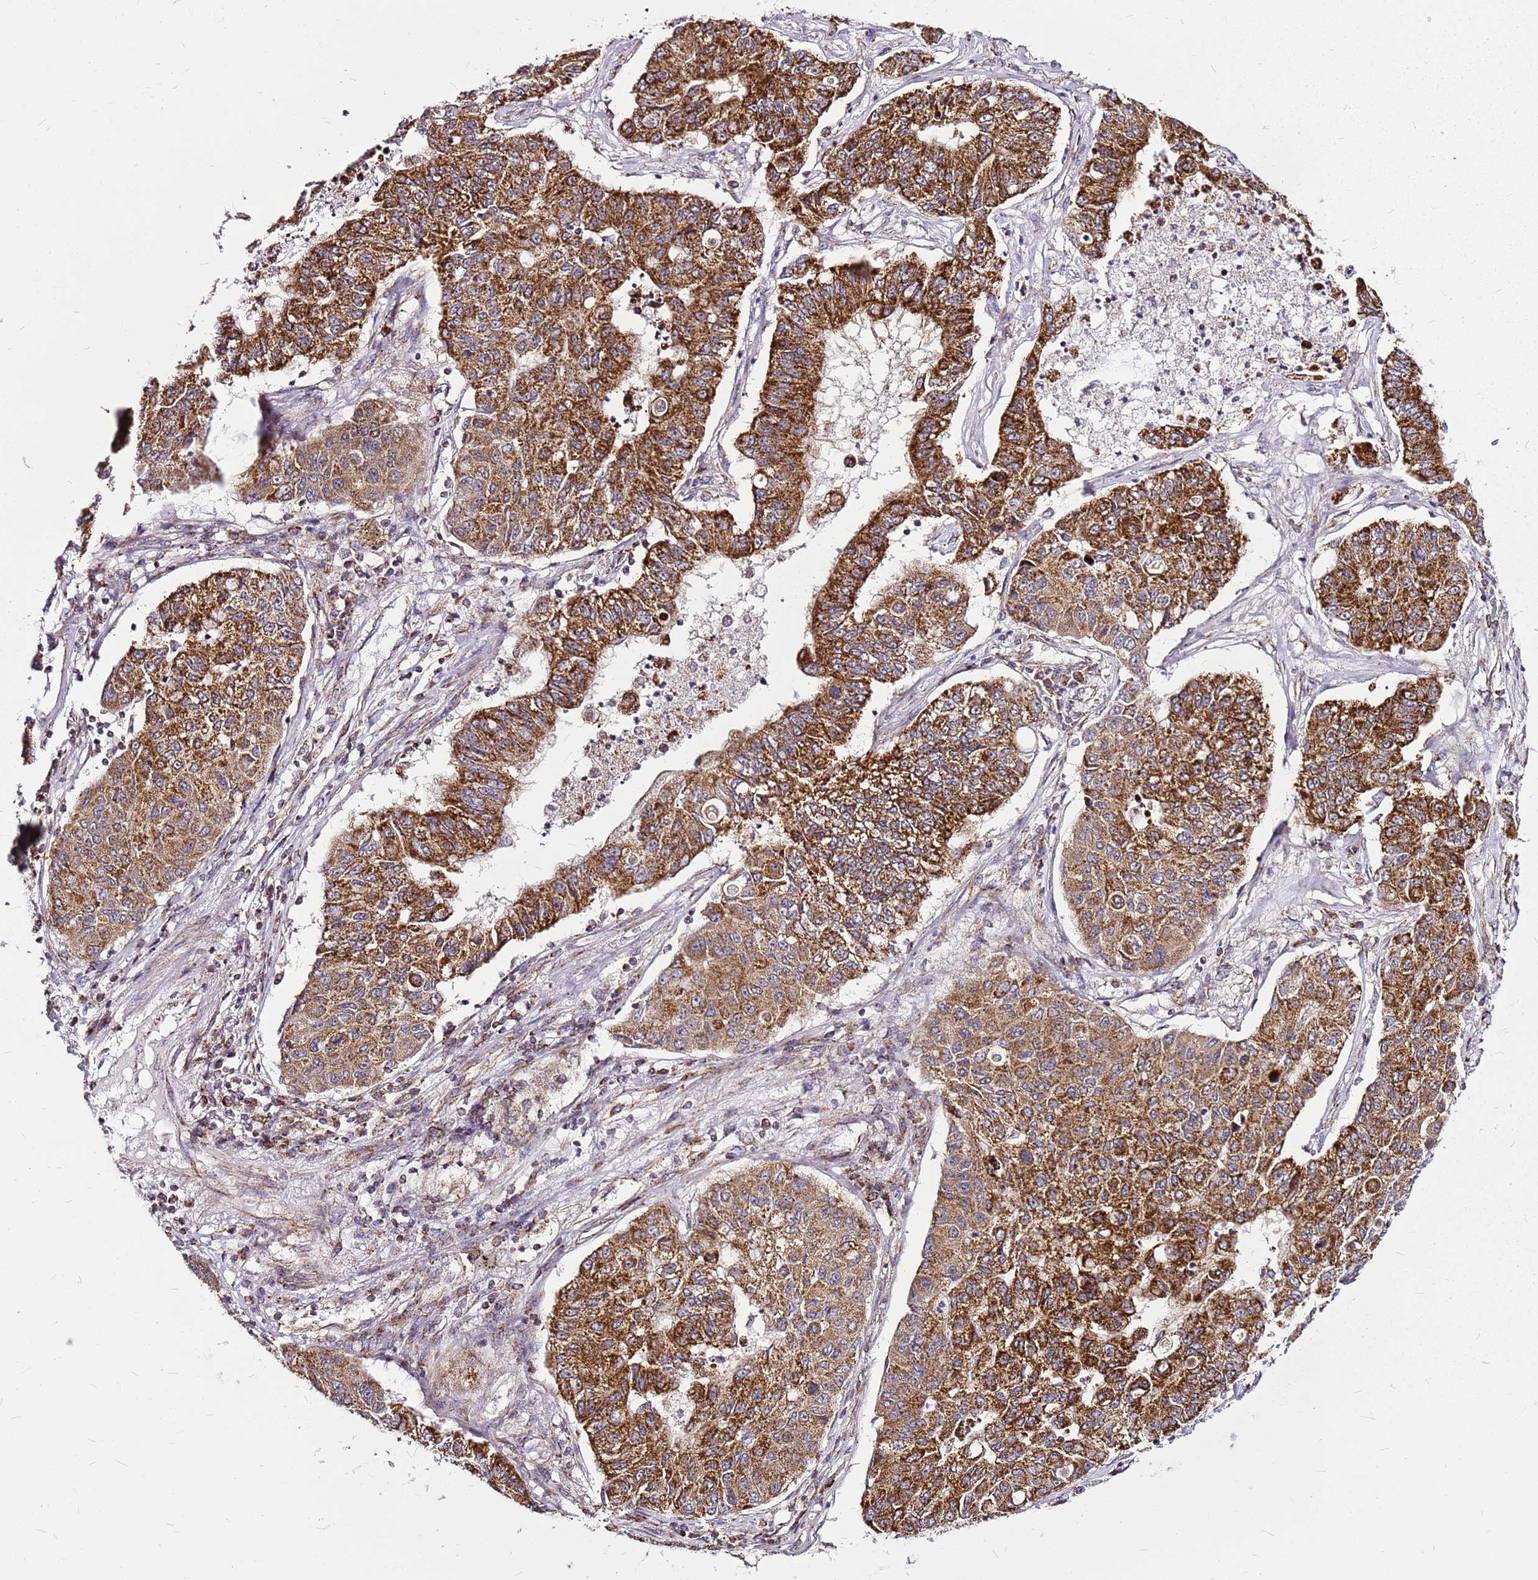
{"staining": {"intensity": "strong", "quantity": ">75%", "location": "cytoplasmic/membranous"}, "tissue": "lung cancer", "cell_type": "Tumor cells", "image_type": "cancer", "snomed": [{"axis": "morphology", "description": "Squamous cell carcinoma, NOS"}, {"axis": "topography", "description": "Lung"}], "caption": "High-power microscopy captured an immunohistochemistry histopathology image of squamous cell carcinoma (lung), revealing strong cytoplasmic/membranous positivity in approximately >75% of tumor cells.", "gene": "OR51T1", "patient": {"sex": "male", "age": 74}}